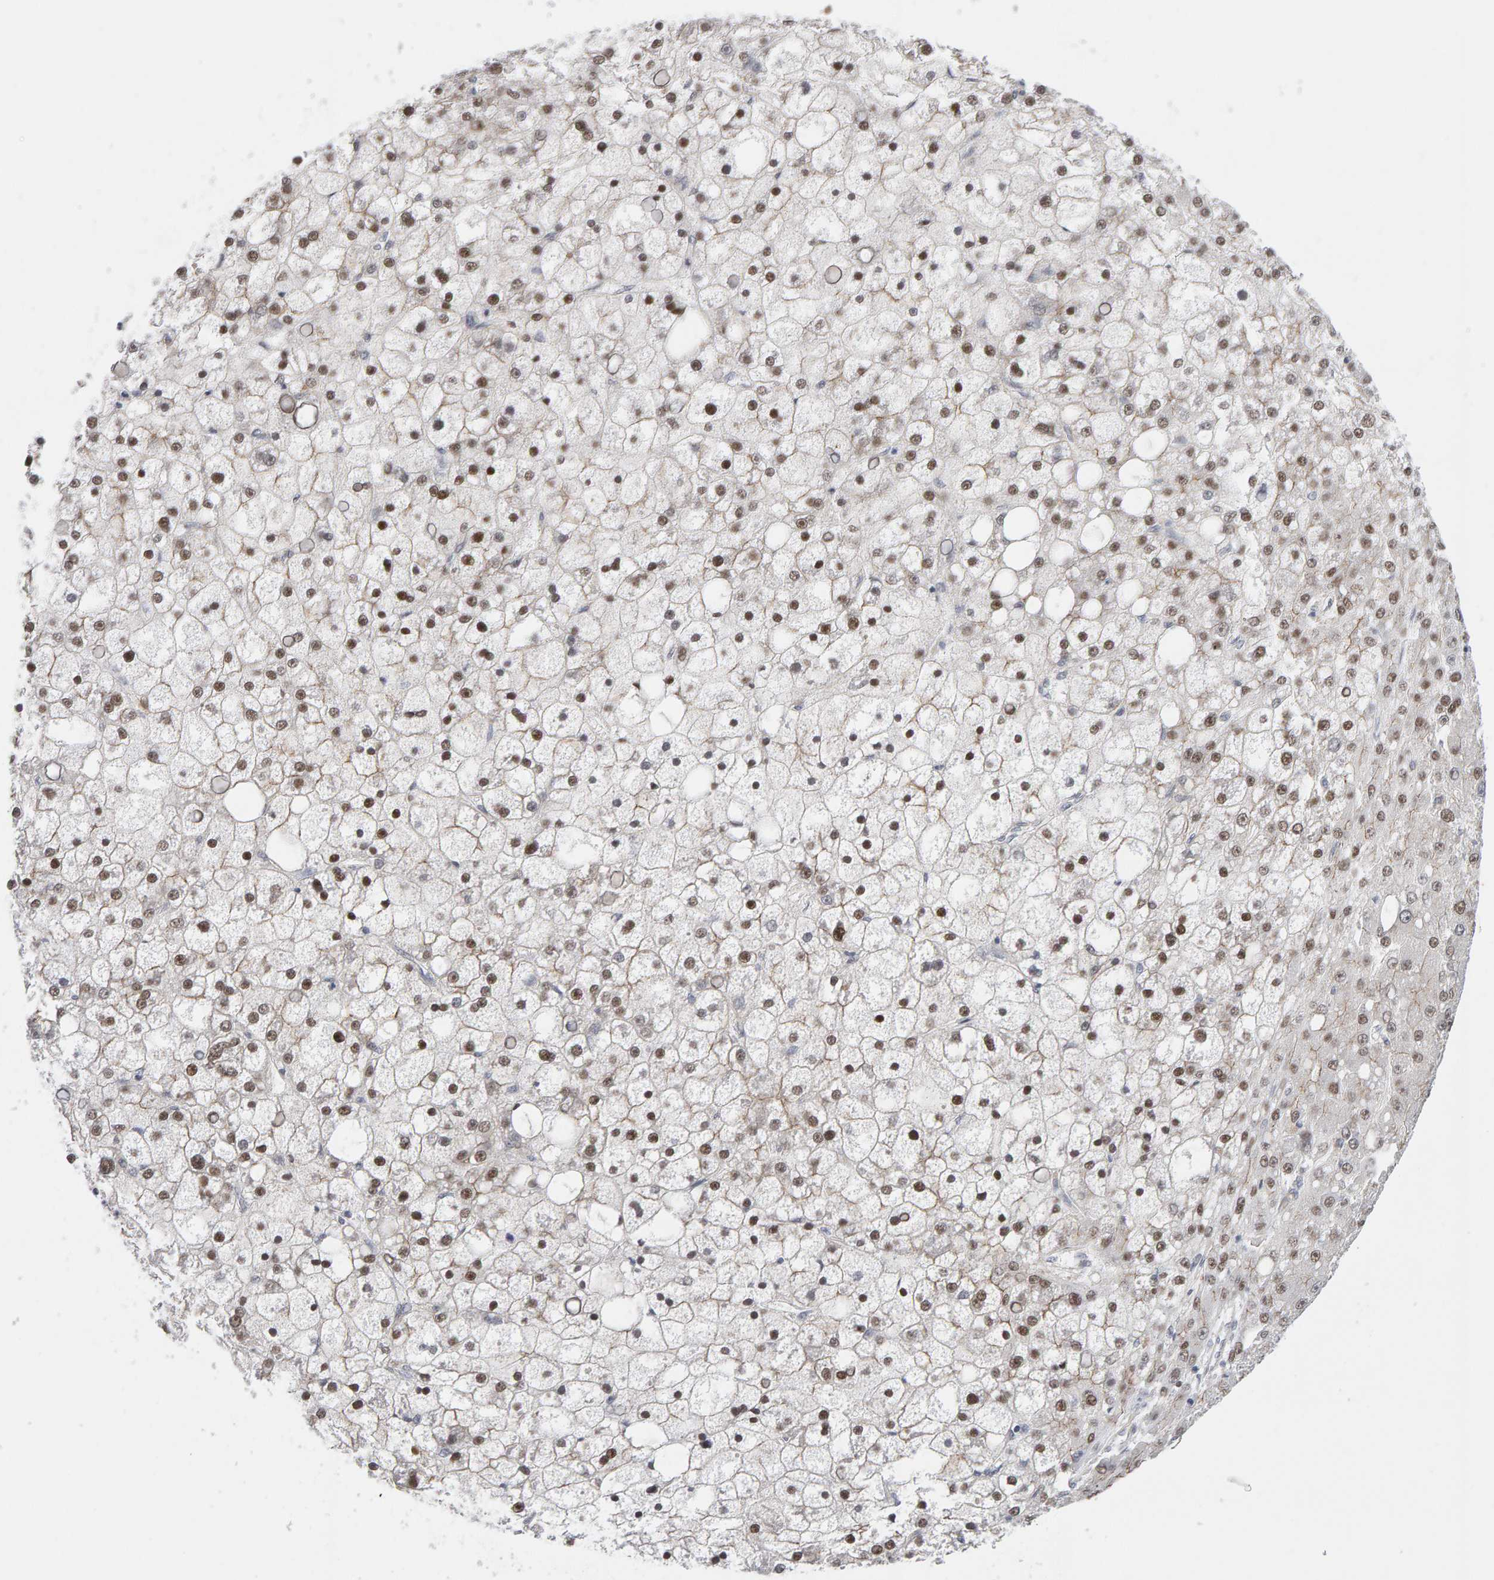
{"staining": {"intensity": "moderate", "quantity": ">75%", "location": "nuclear"}, "tissue": "liver cancer", "cell_type": "Tumor cells", "image_type": "cancer", "snomed": [{"axis": "morphology", "description": "Carcinoma, Hepatocellular, NOS"}, {"axis": "topography", "description": "Liver"}], "caption": "Human hepatocellular carcinoma (liver) stained for a protein (brown) reveals moderate nuclear positive positivity in approximately >75% of tumor cells.", "gene": "HNF4A", "patient": {"sex": "male", "age": 67}}